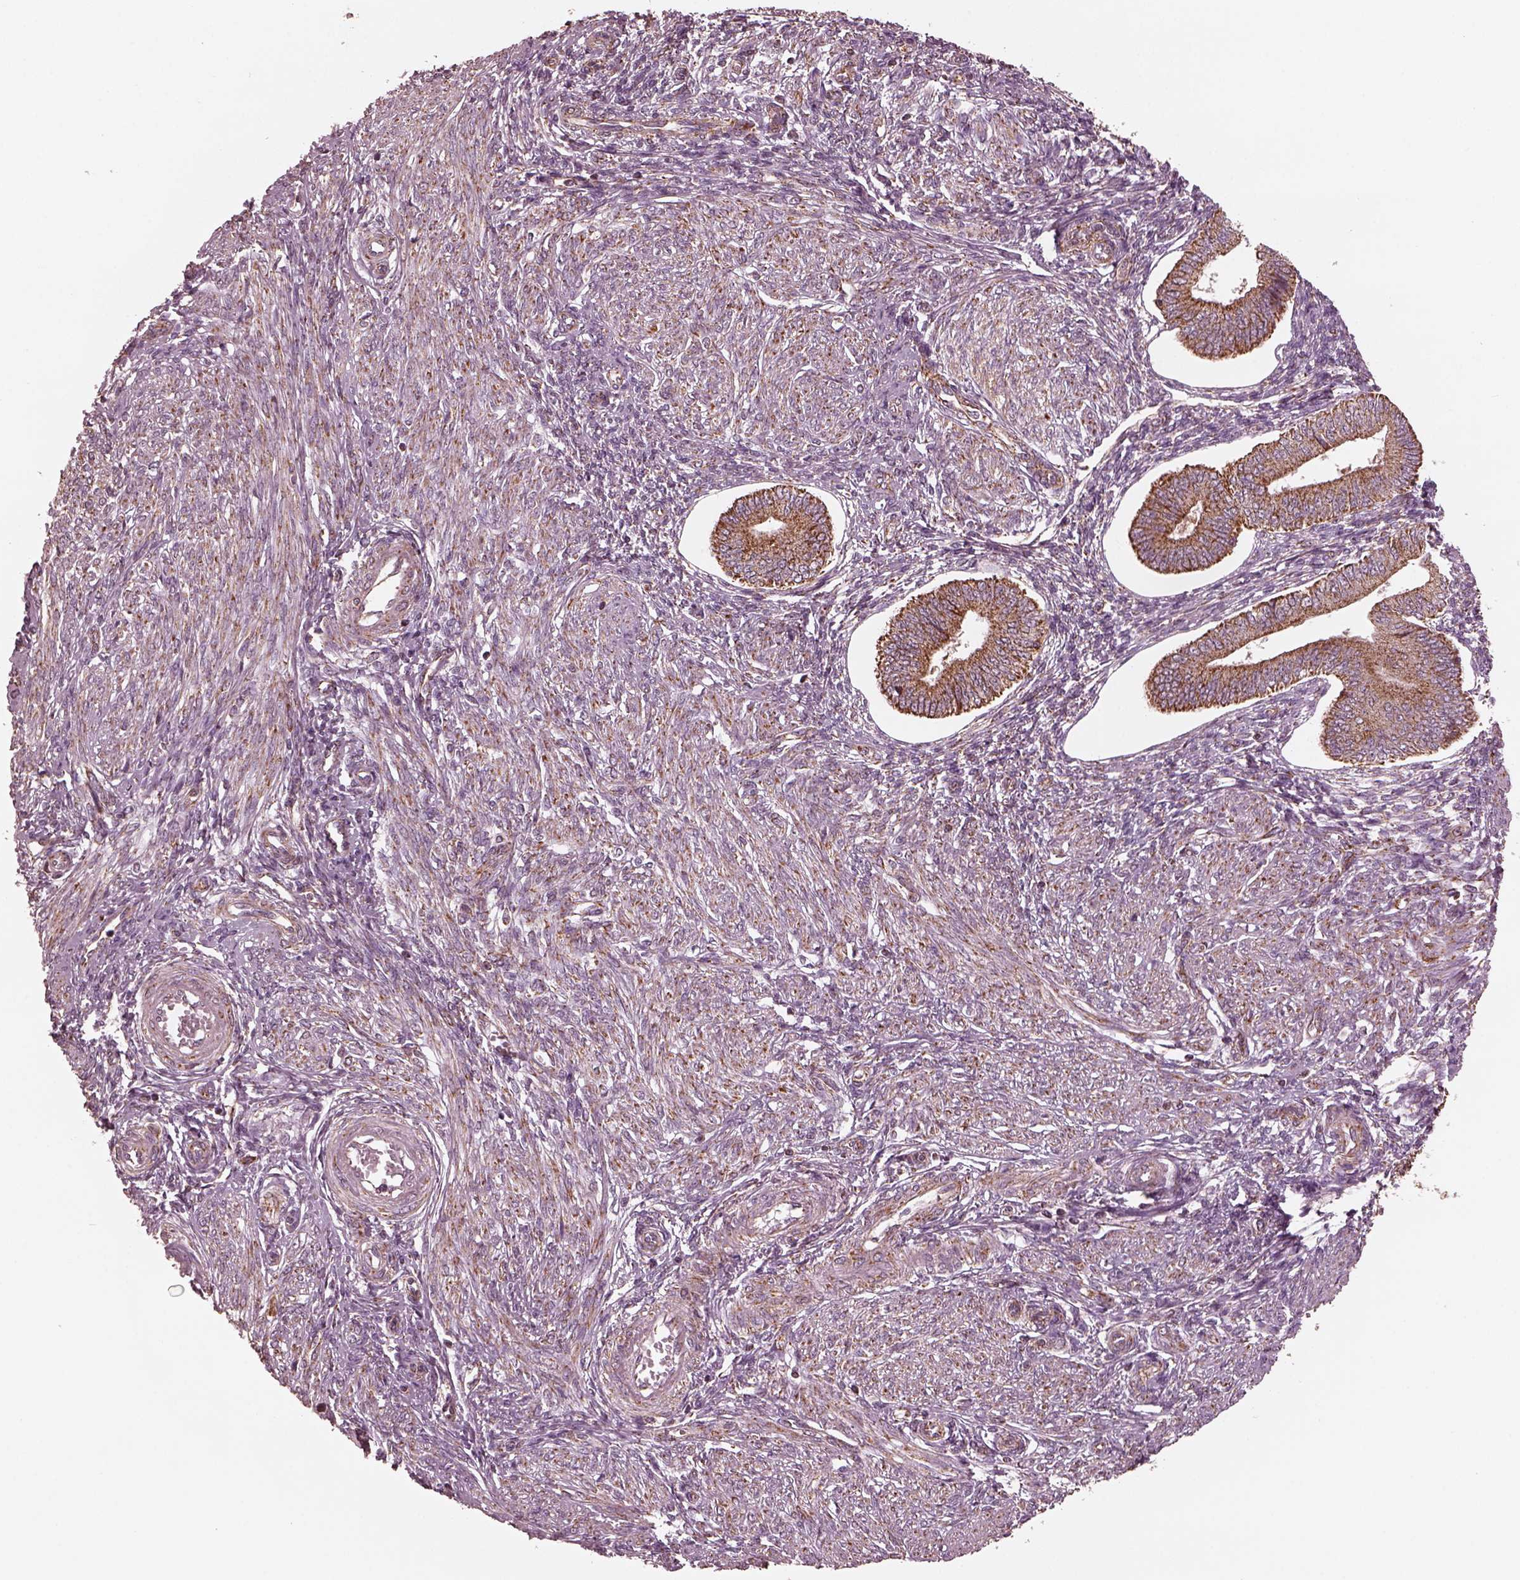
{"staining": {"intensity": "strong", "quantity": "25%-75%", "location": "cytoplasmic/membranous"}, "tissue": "endometrium", "cell_type": "Cells in endometrial stroma", "image_type": "normal", "snomed": [{"axis": "morphology", "description": "Normal tissue, NOS"}, {"axis": "topography", "description": "Endometrium"}], "caption": "Endometrium stained with immunohistochemistry displays strong cytoplasmic/membranous staining in approximately 25%-75% of cells in endometrial stroma.", "gene": "NDUFB10", "patient": {"sex": "female", "age": 42}}